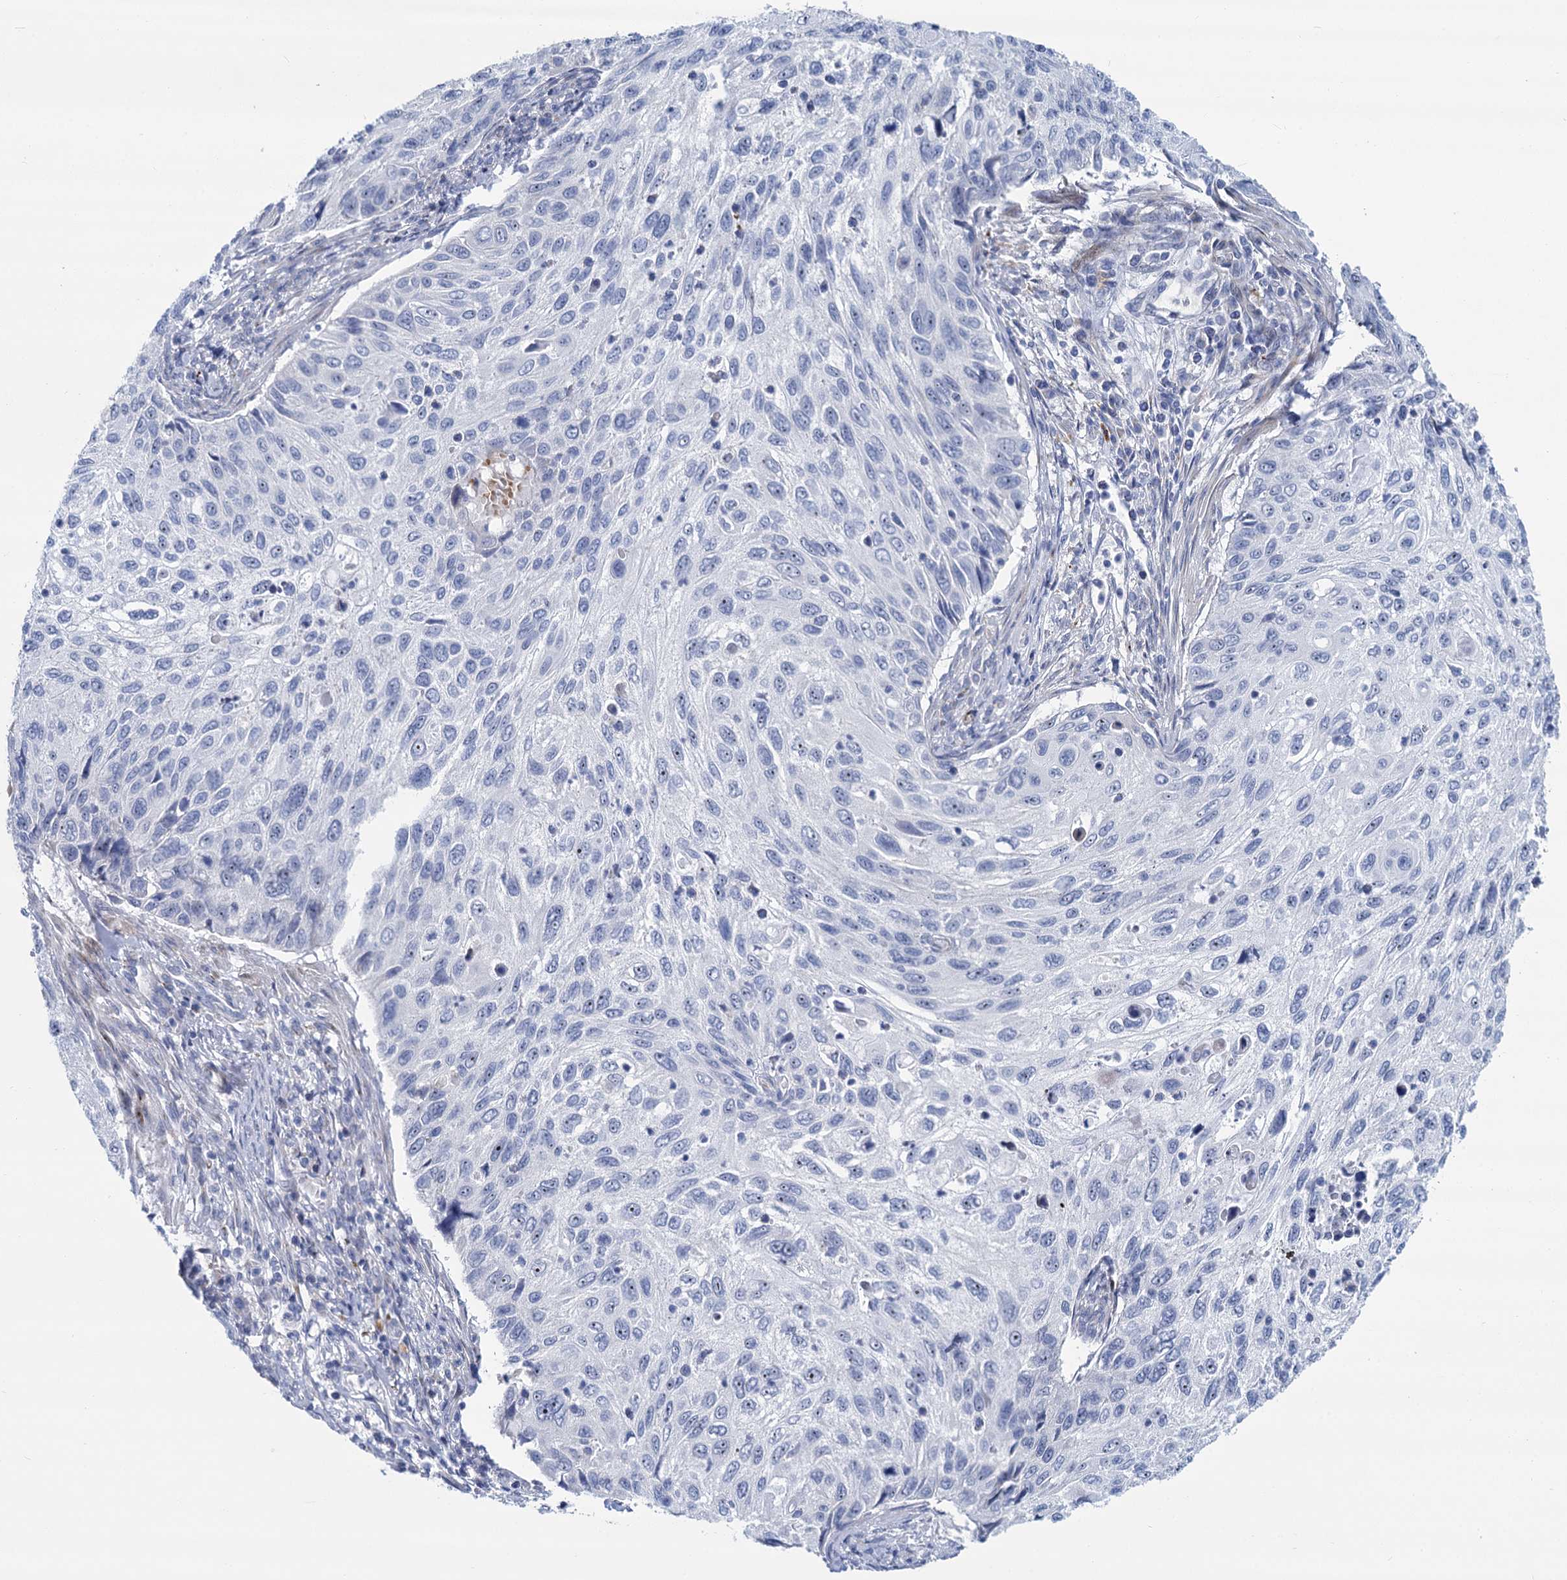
{"staining": {"intensity": "negative", "quantity": "none", "location": "none"}, "tissue": "cervical cancer", "cell_type": "Tumor cells", "image_type": "cancer", "snomed": [{"axis": "morphology", "description": "Squamous cell carcinoma, NOS"}, {"axis": "topography", "description": "Cervix"}], "caption": "Immunohistochemistry (IHC) photomicrograph of human cervical cancer stained for a protein (brown), which shows no positivity in tumor cells.", "gene": "SH3TC2", "patient": {"sex": "female", "age": 70}}